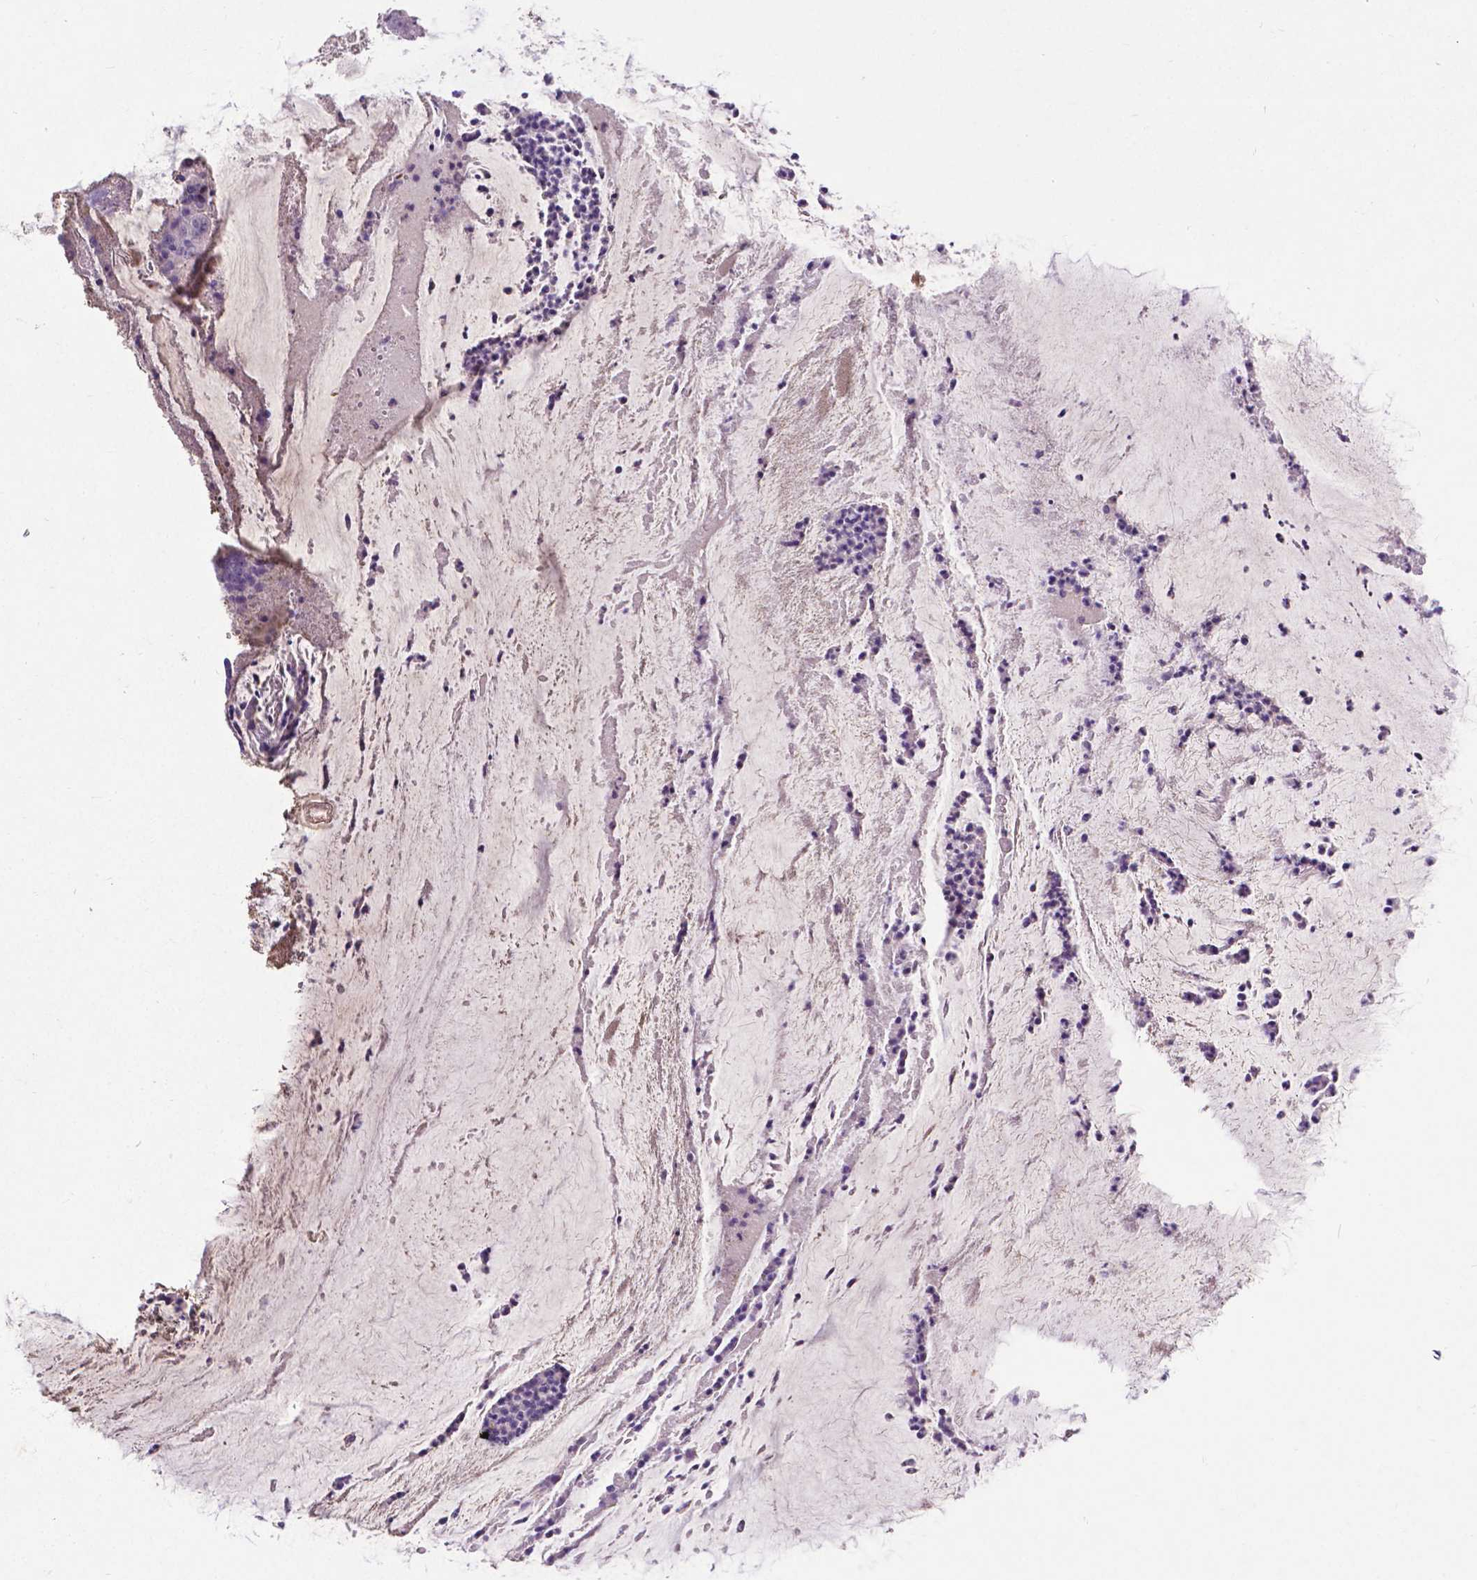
{"staining": {"intensity": "negative", "quantity": "none", "location": "none"}, "tissue": "colorectal cancer", "cell_type": "Tumor cells", "image_type": "cancer", "snomed": [{"axis": "morphology", "description": "Adenocarcinoma, NOS"}, {"axis": "topography", "description": "Colon"}], "caption": "Colorectal cancer stained for a protein using immunohistochemistry reveals no staining tumor cells.", "gene": "CD4", "patient": {"sex": "female", "age": 43}}